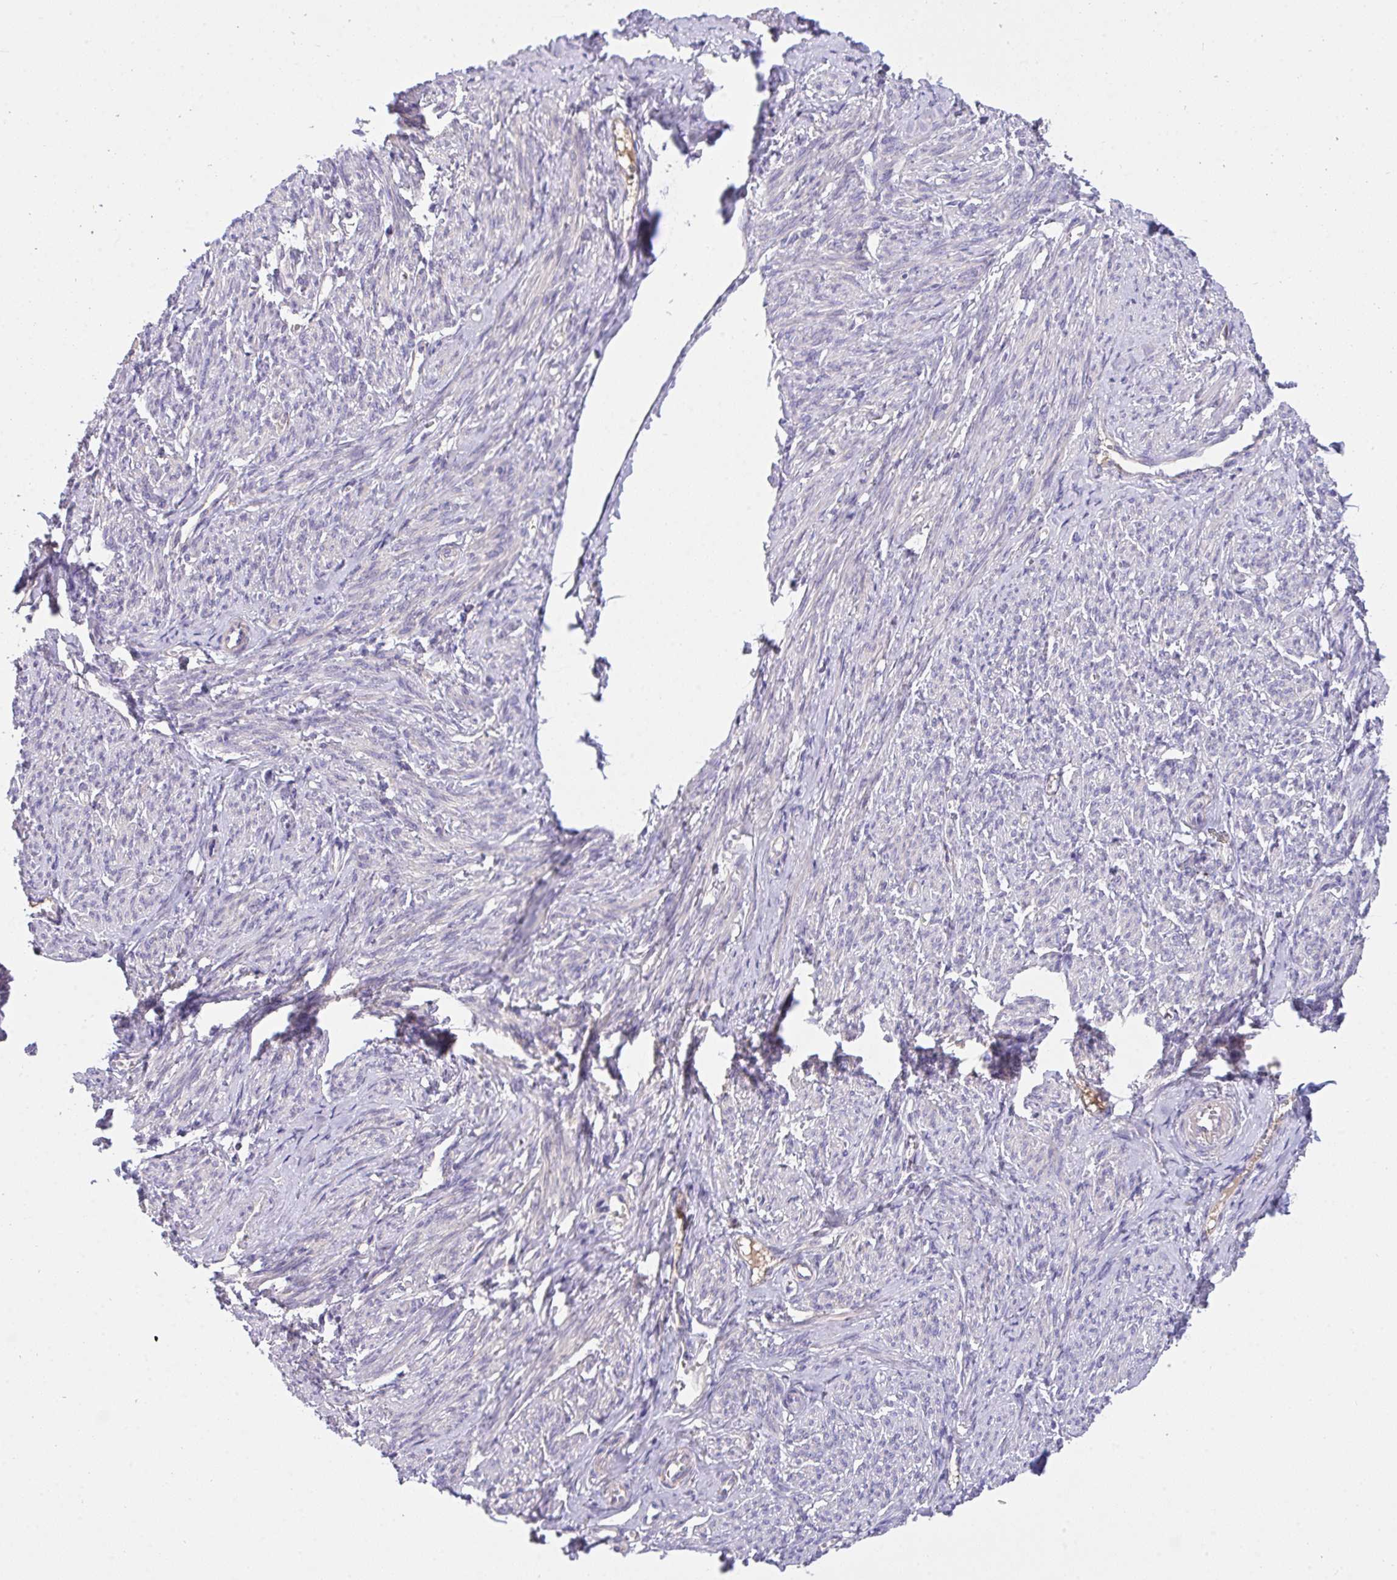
{"staining": {"intensity": "weak", "quantity": "<25%", "location": "cytoplasmic/membranous"}, "tissue": "smooth muscle", "cell_type": "Smooth muscle cells", "image_type": "normal", "snomed": [{"axis": "morphology", "description": "Normal tissue, NOS"}, {"axis": "topography", "description": "Smooth muscle"}], "caption": "There is no significant staining in smooth muscle cells of smooth muscle. Nuclei are stained in blue.", "gene": "ZNF581", "patient": {"sex": "female", "age": 65}}